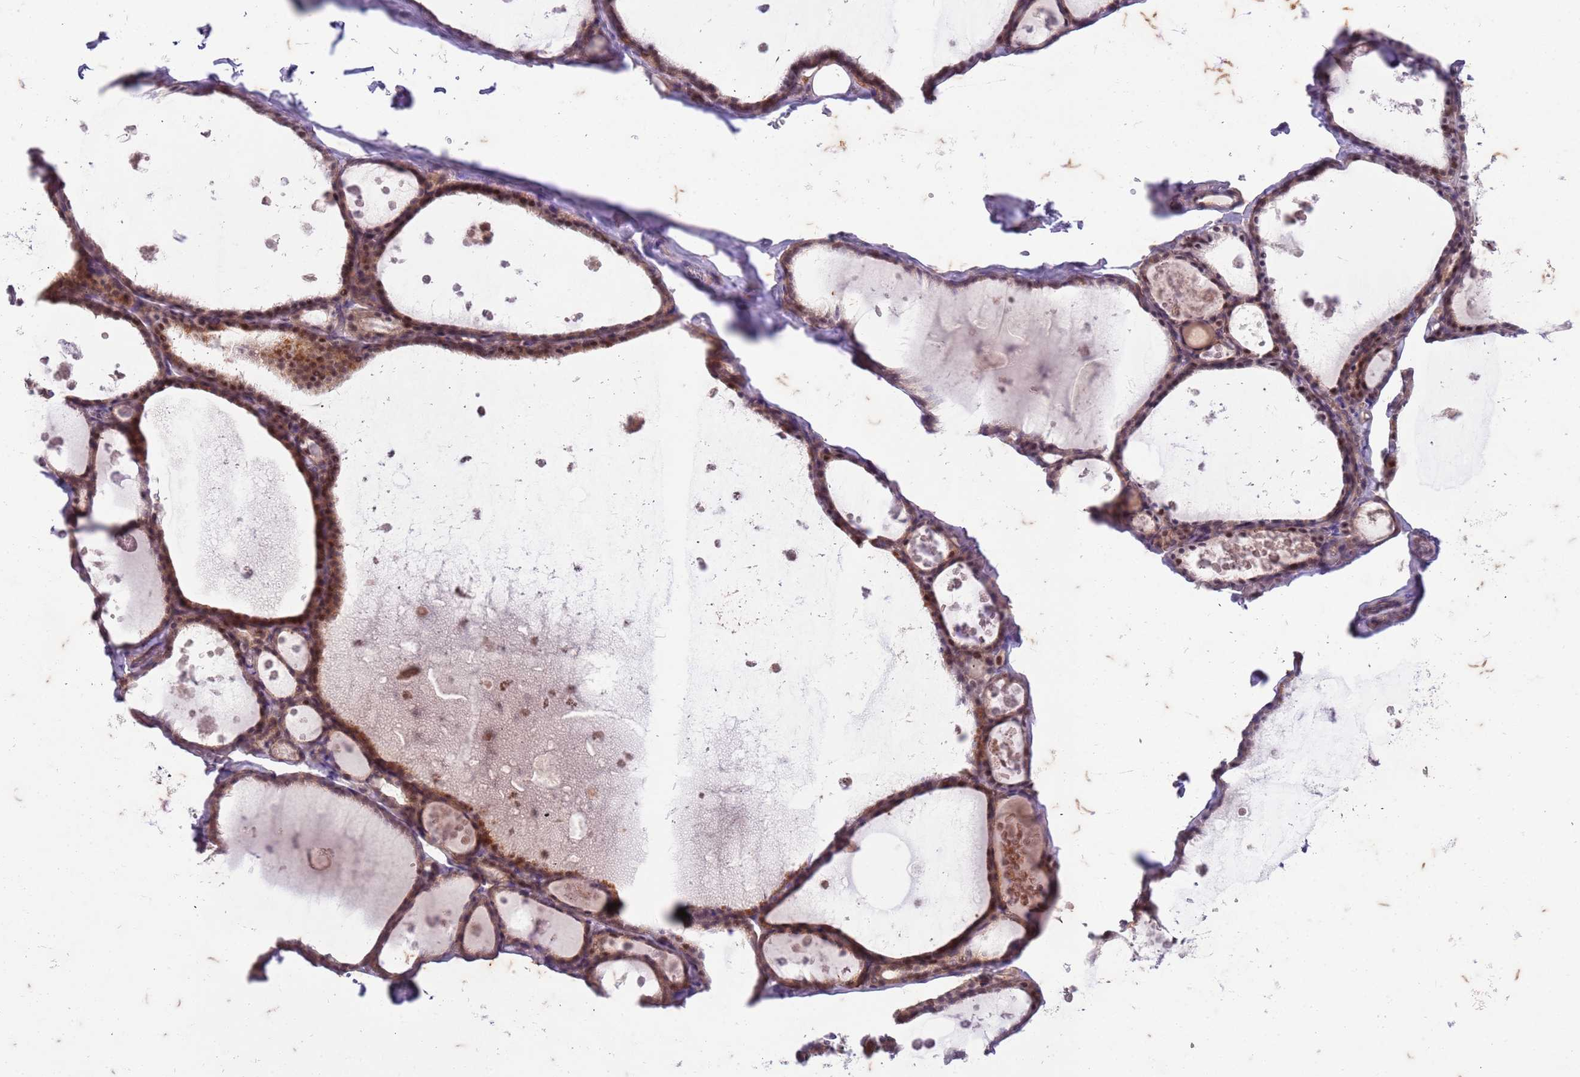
{"staining": {"intensity": "moderate", "quantity": "25%-75%", "location": "cytoplasmic/membranous"}, "tissue": "thyroid gland", "cell_type": "Glandular cells", "image_type": "normal", "snomed": [{"axis": "morphology", "description": "Normal tissue, NOS"}, {"axis": "topography", "description": "Thyroid gland"}], "caption": "This is a photomicrograph of IHC staining of unremarkable thyroid gland, which shows moderate positivity in the cytoplasmic/membranous of glandular cells.", "gene": "RAPGEF3", "patient": {"sex": "male", "age": 56}}